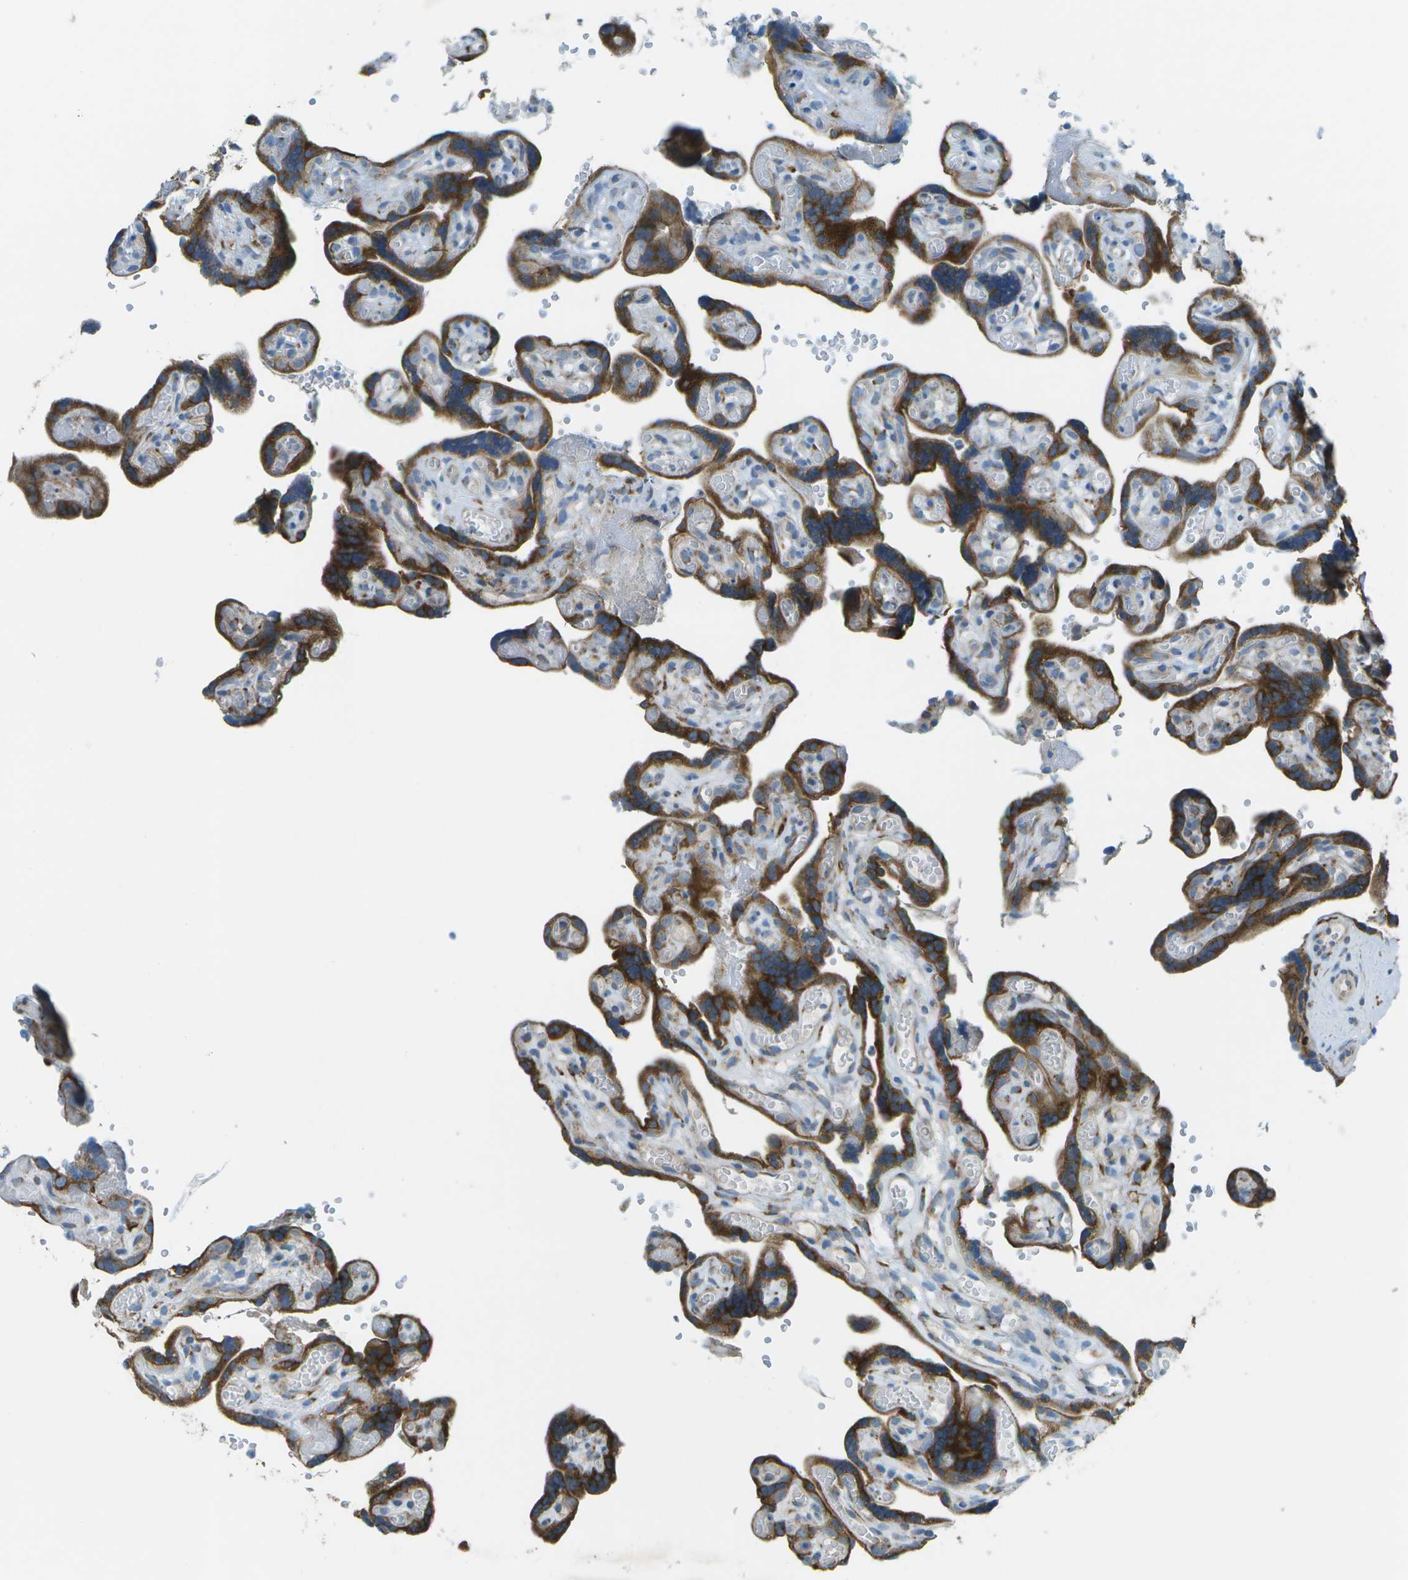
{"staining": {"intensity": "strong", "quantity": ">75%", "location": "cytoplasmic/membranous"}, "tissue": "placenta", "cell_type": "Decidual cells", "image_type": "normal", "snomed": [{"axis": "morphology", "description": "Normal tissue, NOS"}, {"axis": "topography", "description": "Placenta"}], "caption": "The image demonstrates staining of benign placenta, revealing strong cytoplasmic/membranous protein positivity (brown color) within decidual cells.", "gene": "KCTD3", "patient": {"sex": "female", "age": 30}}